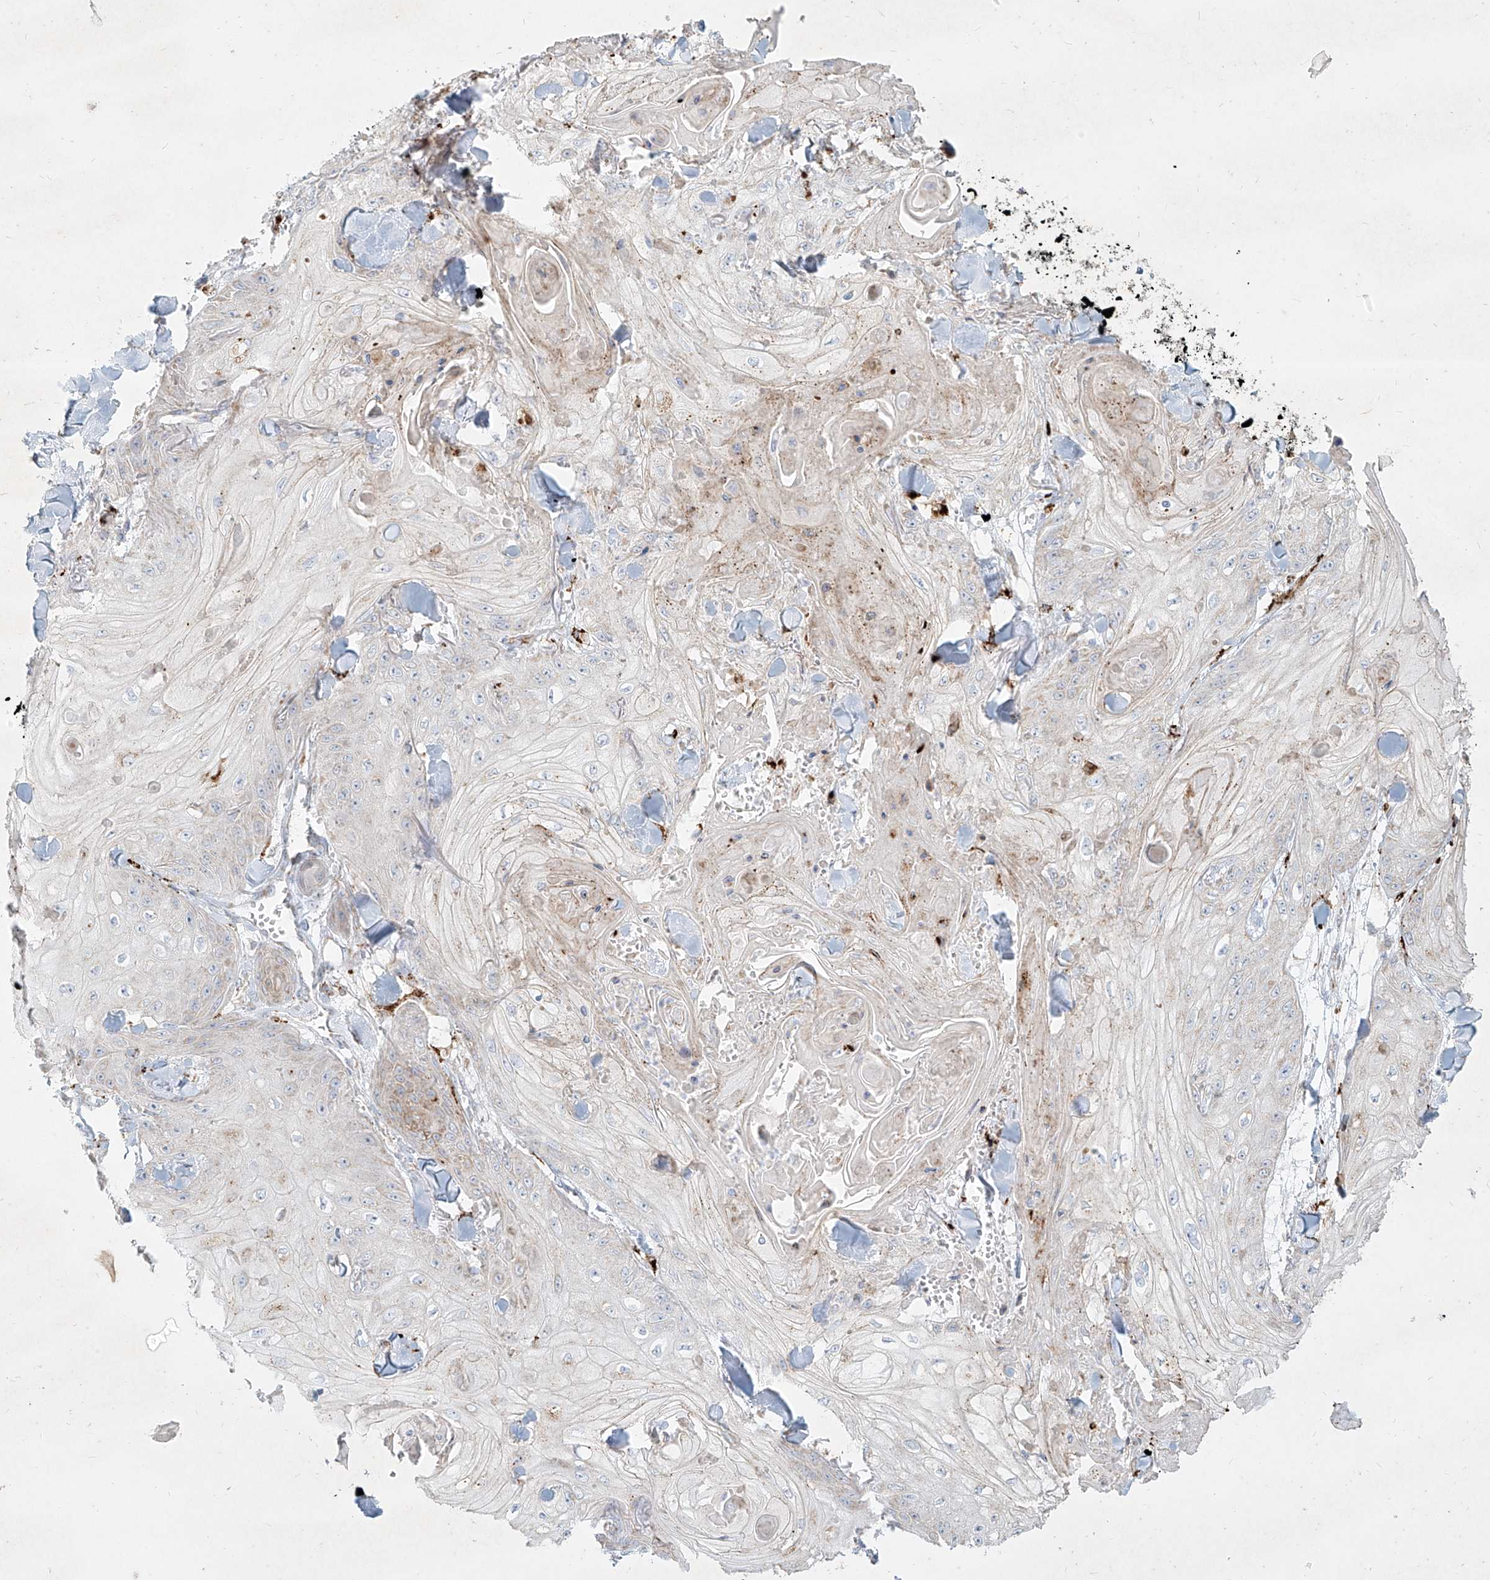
{"staining": {"intensity": "weak", "quantity": "<25%", "location": "cytoplasmic/membranous"}, "tissue": "skin cancer", "cell_type": "Tumor cells", "image_type": "cancer", "snomed": [{"axis": "morphology", "description": "Squamous cell carcinoma, NOS"}, {"axis": "topography", "description": "Skin"}], "caption": "Tumor cells show no significant expression in squamous cell carcinoma (skin). Brightfield microscopy of immunohistochemistry (IHC) stained with DAB (brown) and hematoxylin (blue), captured at high magnification.", "gene": "MTX2", "patient": {"sex": "male", "age": 74}}